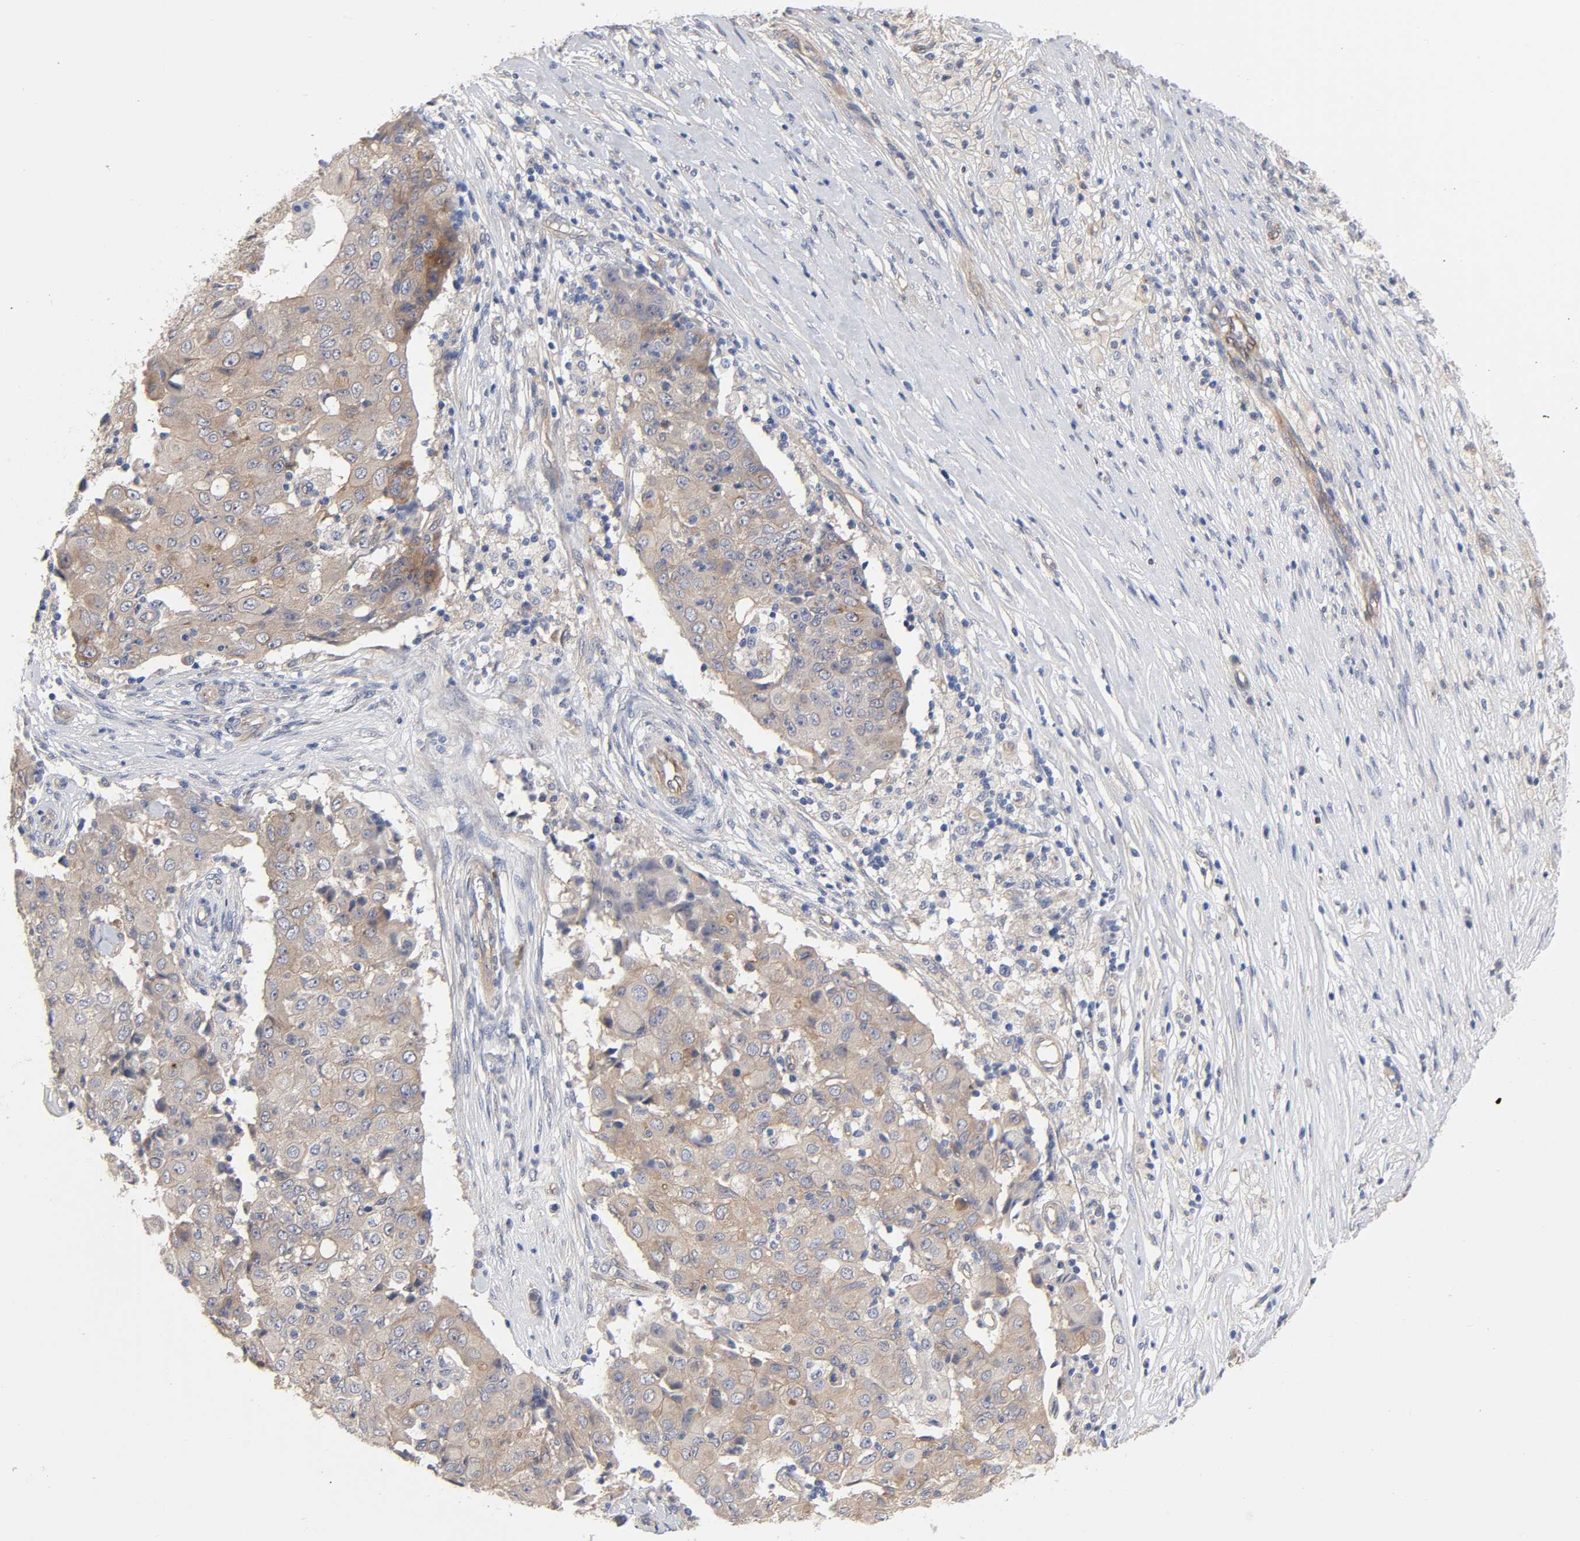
{"staining": {"intensity": "weak", "quantity": ">75%", "location": "cytoplasmic/membranous"}, "tissue": "ovarian cancer", "cell_type": "Tumor cells", "image_type": "cancer", "snomed": [{"axis": "morphology", "description": "Carcinoma, endometroid"}, {"axis": "topography", "description": "Ovary"}], "caption": "This histopathology image exhibits IHC staining of human endometroid carcinoma (ovarian), with low weak cytoplasmic/membranous expression in about >75% of tumor cells.", "gene": "RAB13", "patient": {"sex": "female", "age": 42}}